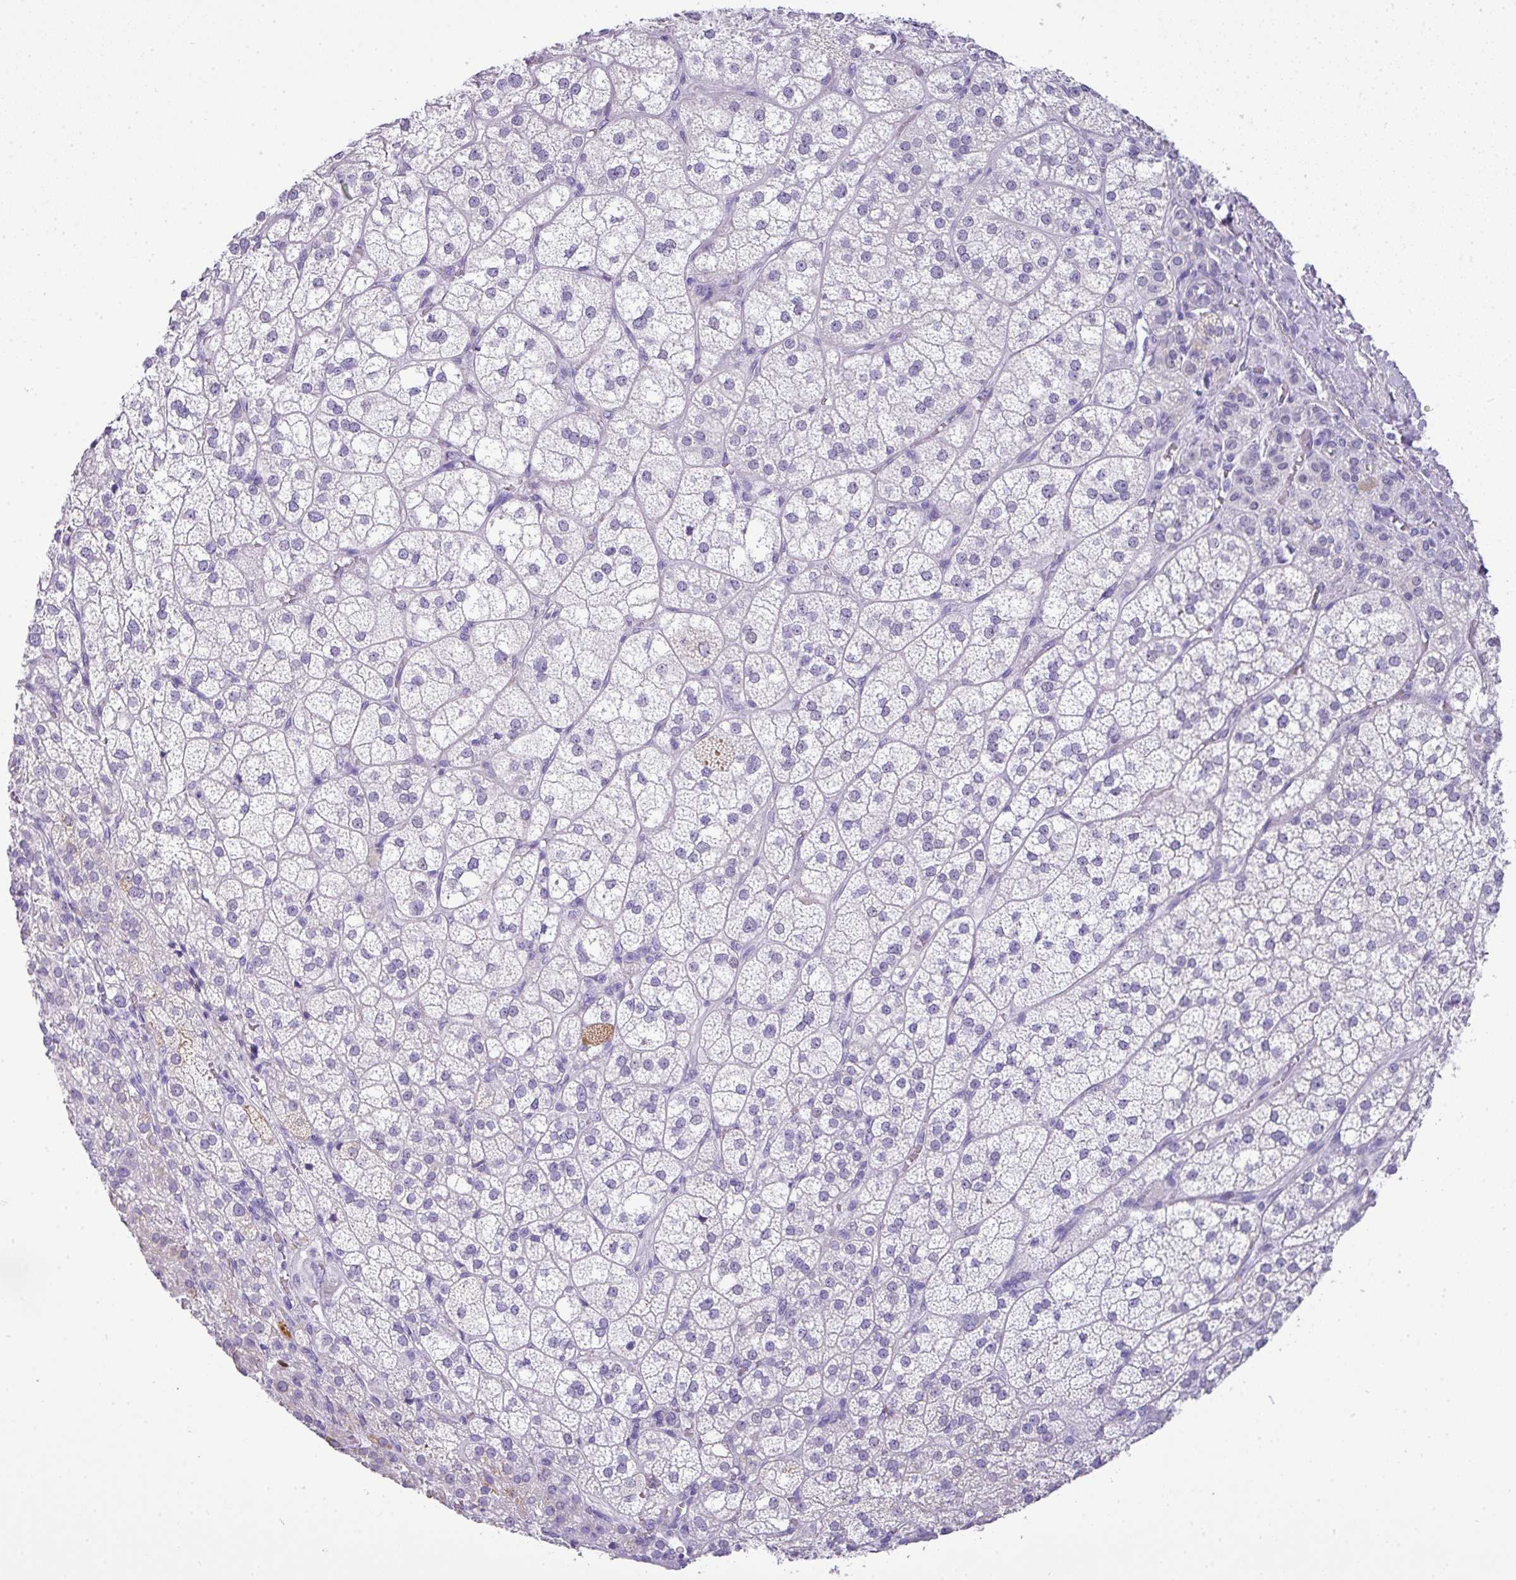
{"staining": {"intensity": "negative", "quantity": "none", "location": "none"}, "tissue": "adrenal gland", "cell_type": "Glandular cells", "image_type": "normal", "snomed": [{"axis": "morphology", "description": "Normal tissue, NOS"}, {"axis": "topography", "description": "Adrenal gland"}], "caption": "Glandular cells are negative for brown protein staining in unremarkable adrenal gland. Brightfield microscopy of IHC stained with DAB (3,3'-diaminobenzidine) (brown) and hematoxylin (blue), captured at high magnification.", "gene": "BCL11A", "patient": {"sex": "female", "age": 60}}